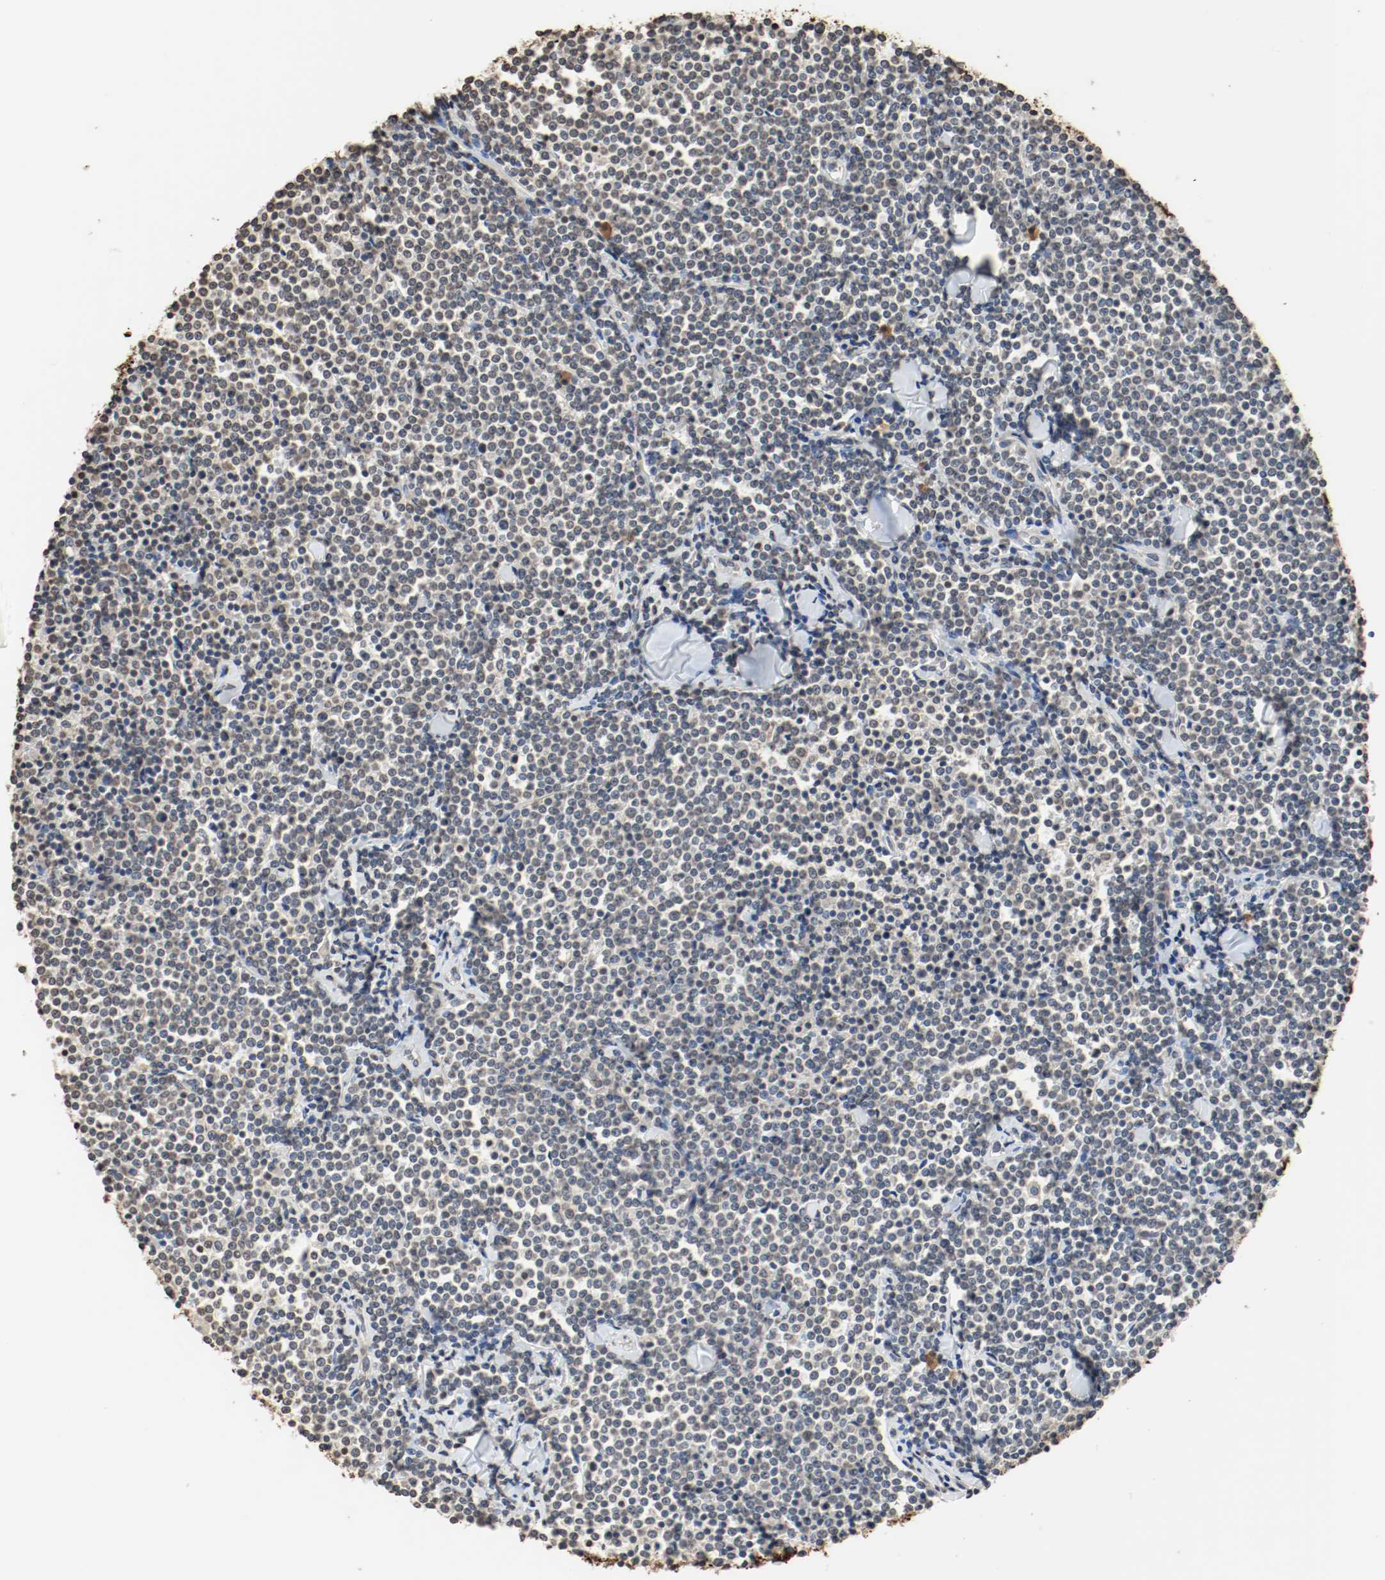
{"staining": {"intensity": "weak", "quantity": "<25%", "location": "cytoplasmic/membranous"}, "tissue": "lymphoma", "cell_type": "Tumor cells", "image_type": "cancer", "snomed": [{"axis": "morphology", "description": "Malignant lymphoma, non-Hodgkin's type, Low grade"}, {"axis": "topography", "description": "Soft tissue"}], "caption": "Immunohistochemistry of human lymphoma displays no expression in tumor cells.", "gene": "RTN4", "patient": {"sex": "male", "age": 92}}